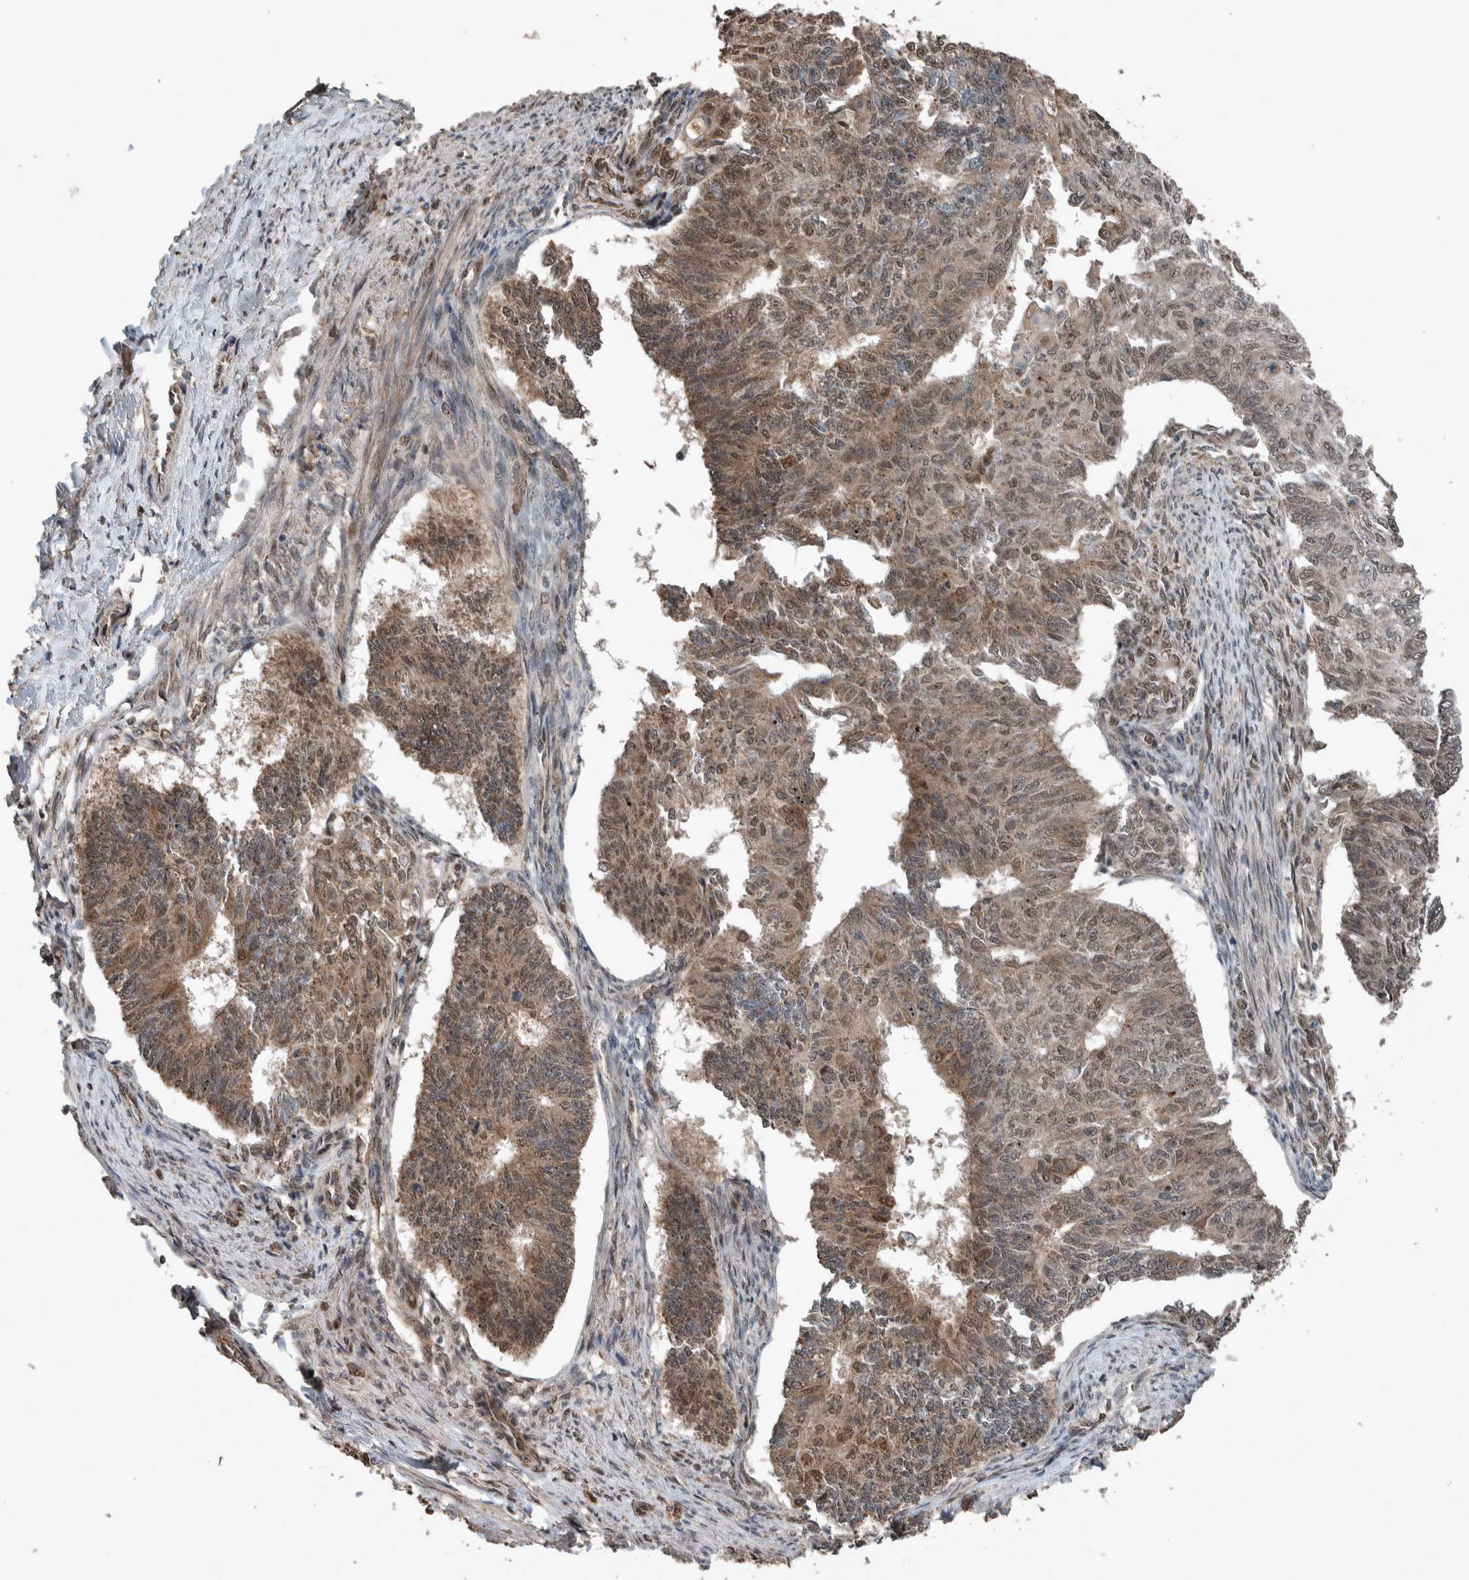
{"staining": {"intensity": "weak", "quantity": ">75%", "location": "cytoplasmic/membranous,nuclear"}, "tissue": "endometrial cancer", "cell_type": "Tumor cells", "image_type": "cancer", "snomed": [{"axis": "morphology", "description": "Adenocarcinoma, NOS"}, {"axis": "topography", "description": "Endometrium"}], "caption": "Weak cytoplasmic/membranous and nuclear protein expression is present in approximately >75% of tumor cells in endometrial cancer.", "gene": "MYO1E", "patient": {"sex": "female", "age": 32}}